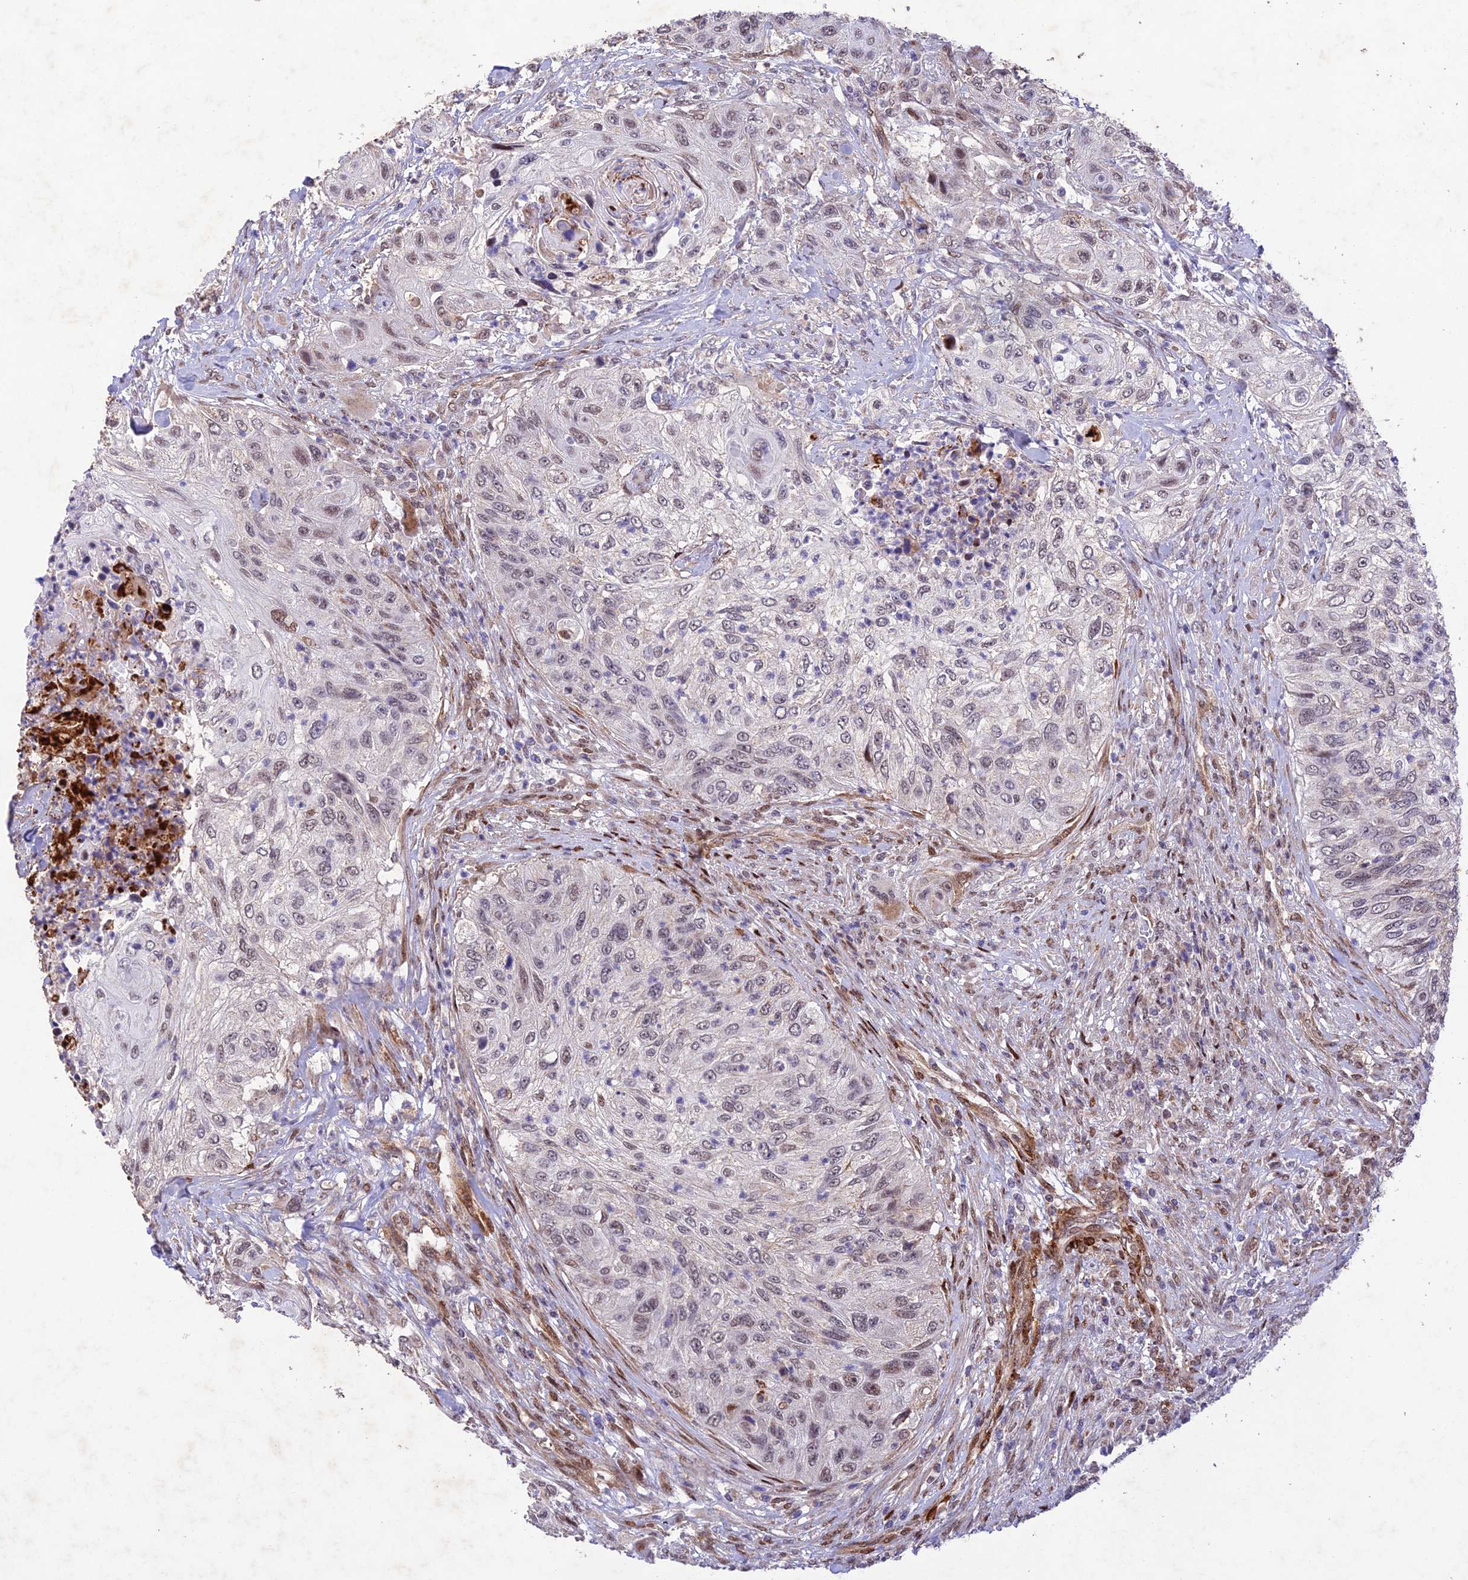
{"staining": {"intensity": "weak", "quantity": "25%-75%", "location": "nuclear"}, "tissue": "urothelial cancer", "cell_type": "Tumor cells", "image_type": "cancer", "snomed": [{"axis": "morphology", "description": "Urothelial carcinoma, High grade"}, {"axis": "topography", "description": "Urinary bladder"}], "caption": "Immunohistochemistry image of neoplastic tissue: human high-grade urothelial carcinoma stained using IHC exhibits low levels of weak protein expression localized specifically in the nuclear of tumor cells, appearing as a nuclear brown color.", "gene": "WDR55", "patient": {"sex": "female", "age": 60}}